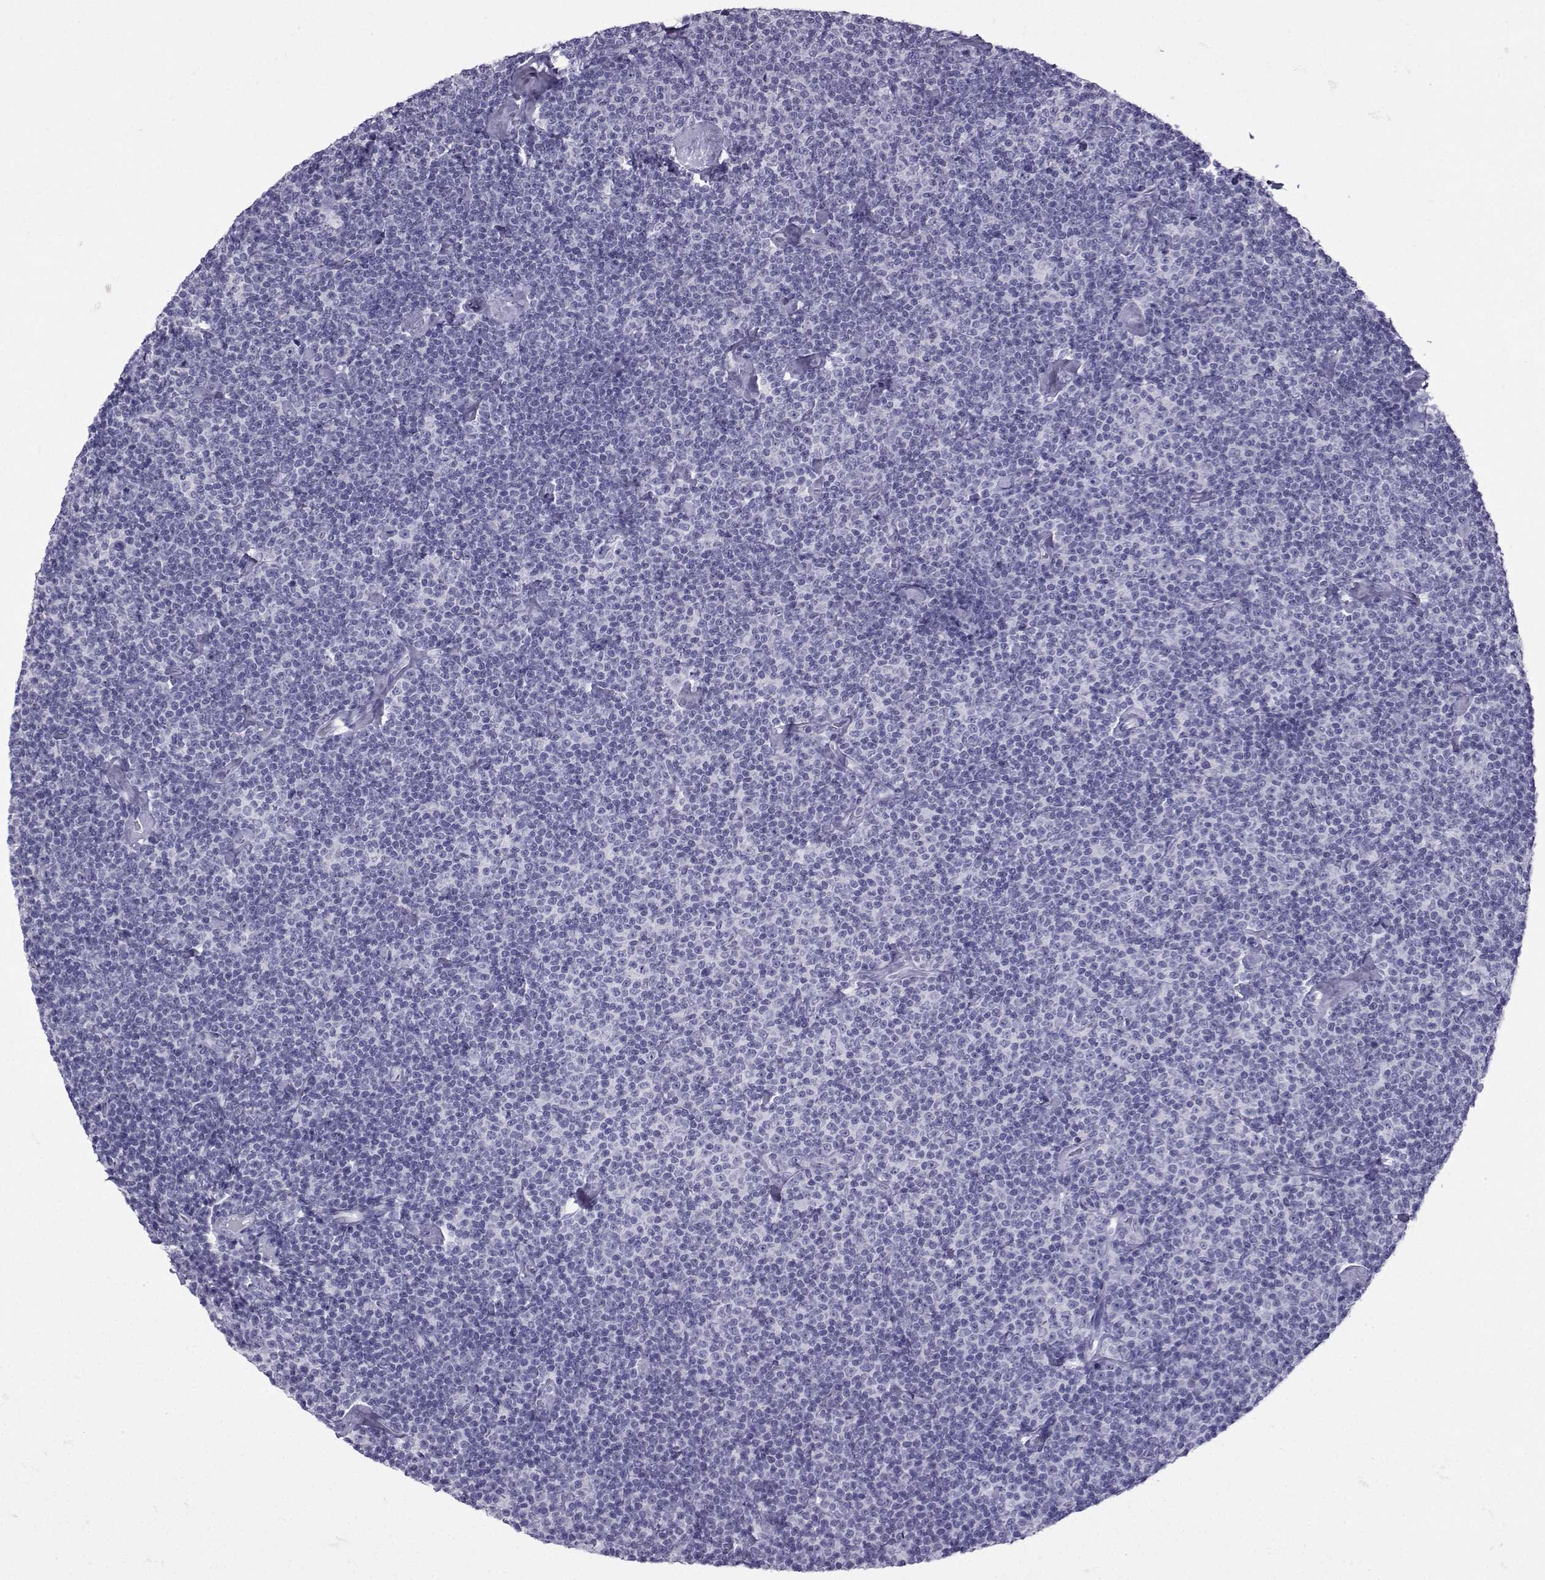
{"staining": {"intensity": "negative", "quantity": "none", "location": "none"}, "tissue": "lymphoma", "cell_type": "Tumor cells", "image_type": "cancer", "snomed": [{"axis": "morphology", "description": "Malignant lymphoma, non-Hodgkin's type, Low grade"}, {"axis": "topography", "description": "Lymph node"}], "caption": "Protein analysis of low-grade malignant lymphoma, non-Hodgkin's type reveals no significant staining in tumor cells.", "gene": "ARMC2", "patient": {"sex": "male", "age": 81}}